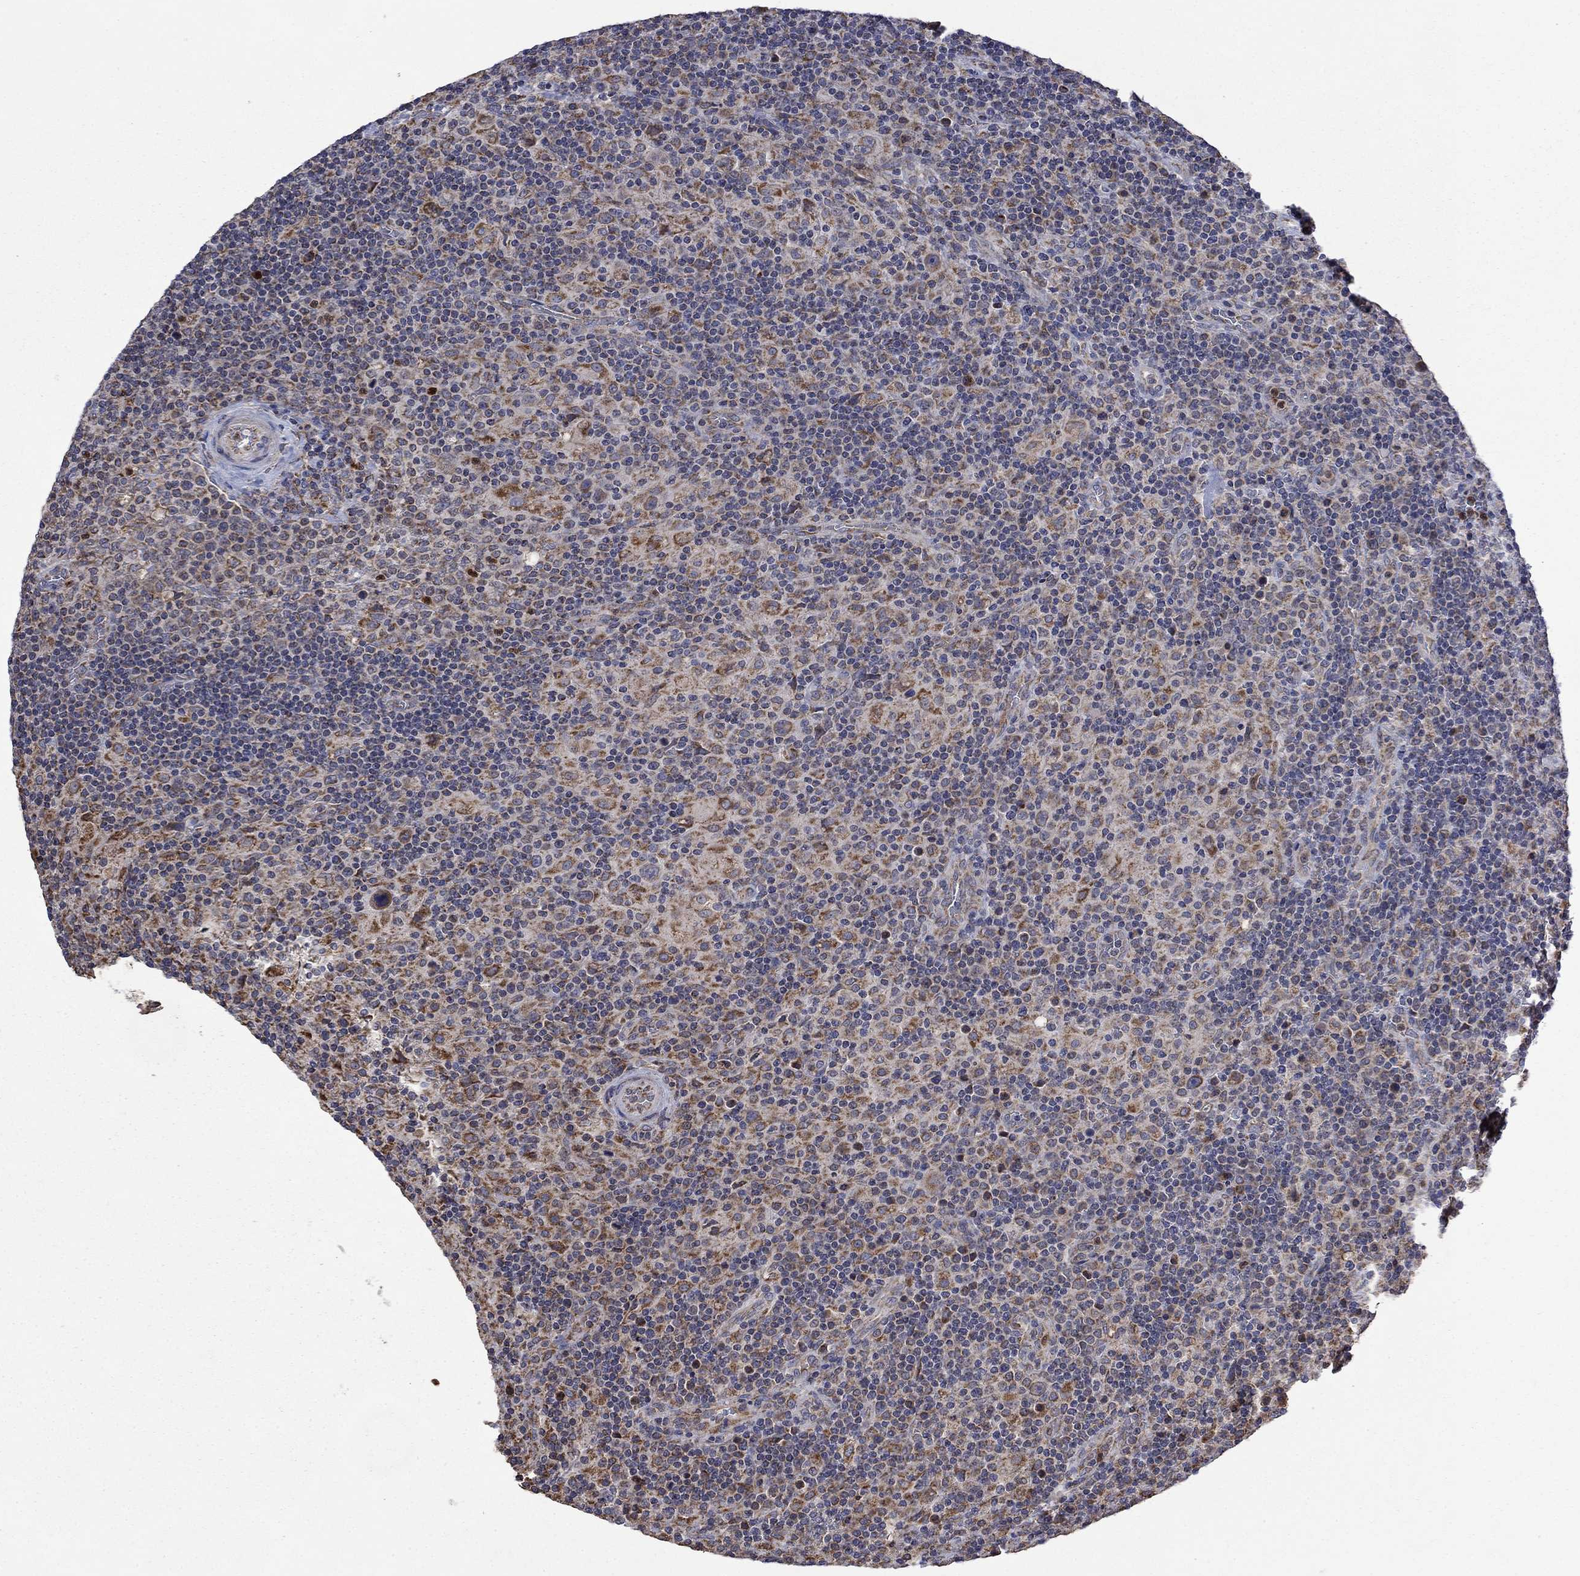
{"staining": {"intensity": "moderate", "quantity": "25%-75%", "location": "cytoplasmic/membranous"}, "tissue": "lymphoma", "cell_type": "Tumor cells", "image_type": "cancer", "snomed": [{"axis": "morphology", "description": "Hodgkin's disease, NOS"}, {"axis": "topography", "description": "Lymph node"}], "caption": "This image demonstrates immunohistochemistry staining of lymphoma, with medium moderate cytoplasmic/membranous positivity in about 25%-75% of tumor cells.", "gene": "FURIN", "patient": {"sex": "male", "age": 70}}